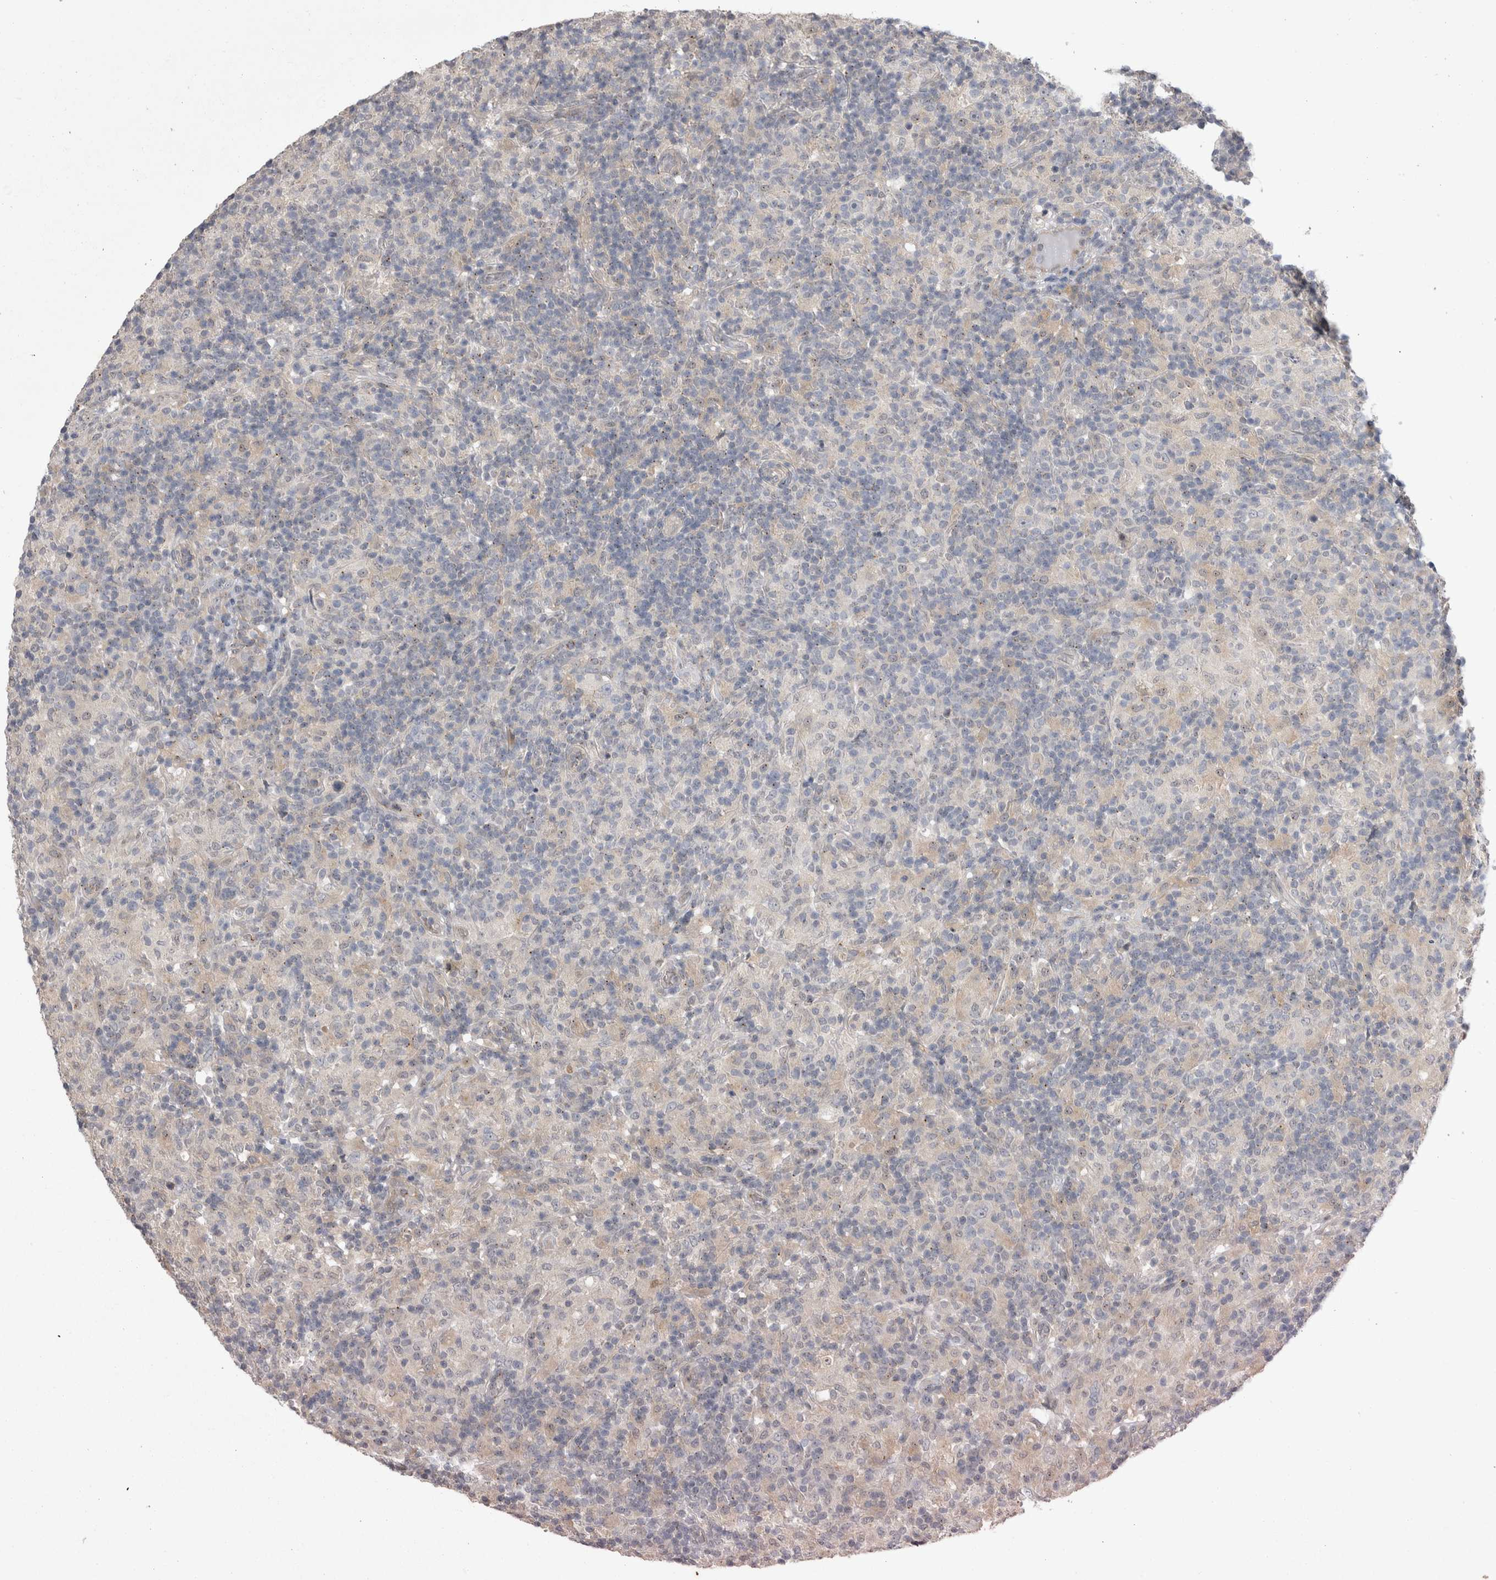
{"staining": {"intensity": "negative", "quantity": "none", "location": "none"}, "tissue": "lymphoma", "cell_type": "Tumor cells", "image_type": "cancer", "snomed": [{"axis": "morphology", "description": "Hodgkin's disease, NOS"}, {"axis": "topography", "description": "Lymph node"}], "caption": "Immunohistochemical staining of human Hodgkin's disease demonstrates no significant expression in tumor cells. (Stains: DAB (3,3'-diaminobenzidine) immunohistochemistry (IHC) with hematoxylin counter stain, Microscopy: brightfield microscopy at high magnification).", "gene": "CTBS", "patient": {"sex": "male", "age": 70}}